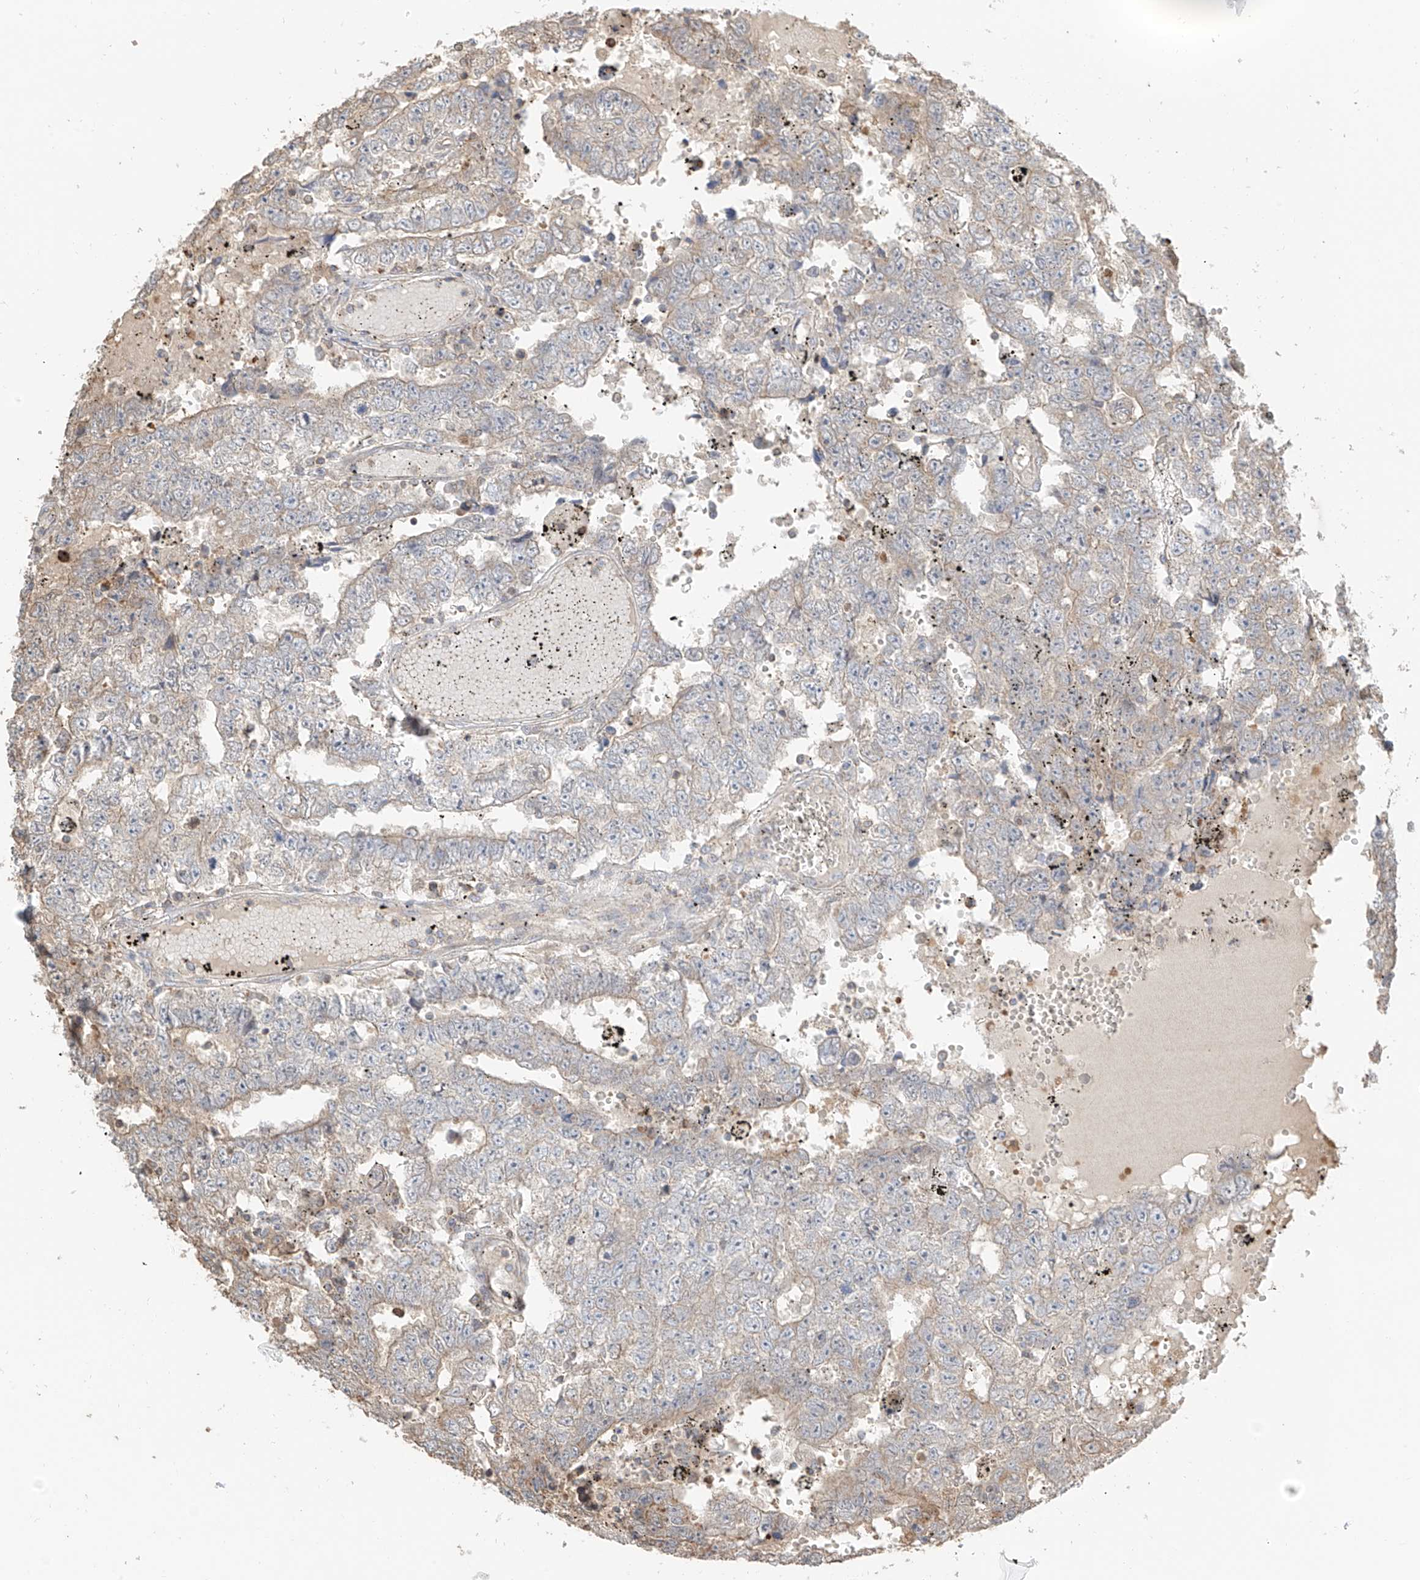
{"staining": {"intensity": "negative", "quantity": "none", "location": "none"}, "tissue": "testis cancer", "cell_type": "Tumor cells", "image_type": "cancer", "snomed": [{"axis": "morphology", "description": "Carcinoma, Embryonal, NOS"}, {"axis": "topography", "description": "Testis"}], "caption": "Immunohistochemistry photomicrograph of neoplastic tissue: embryonal carcinoma (testis) stained with DAB (3,3'-diaminobenzidine) displays no significant protein staining in tumor cells. Brightfield microscopy of immunohistochemistry stained with DAB (3,3'-diaminobenzidine) (brown) and hematoxylin (blue), captured at high magnification.", "gene": "ETHE1", "patient": {"sex": "male", "age": 25}}